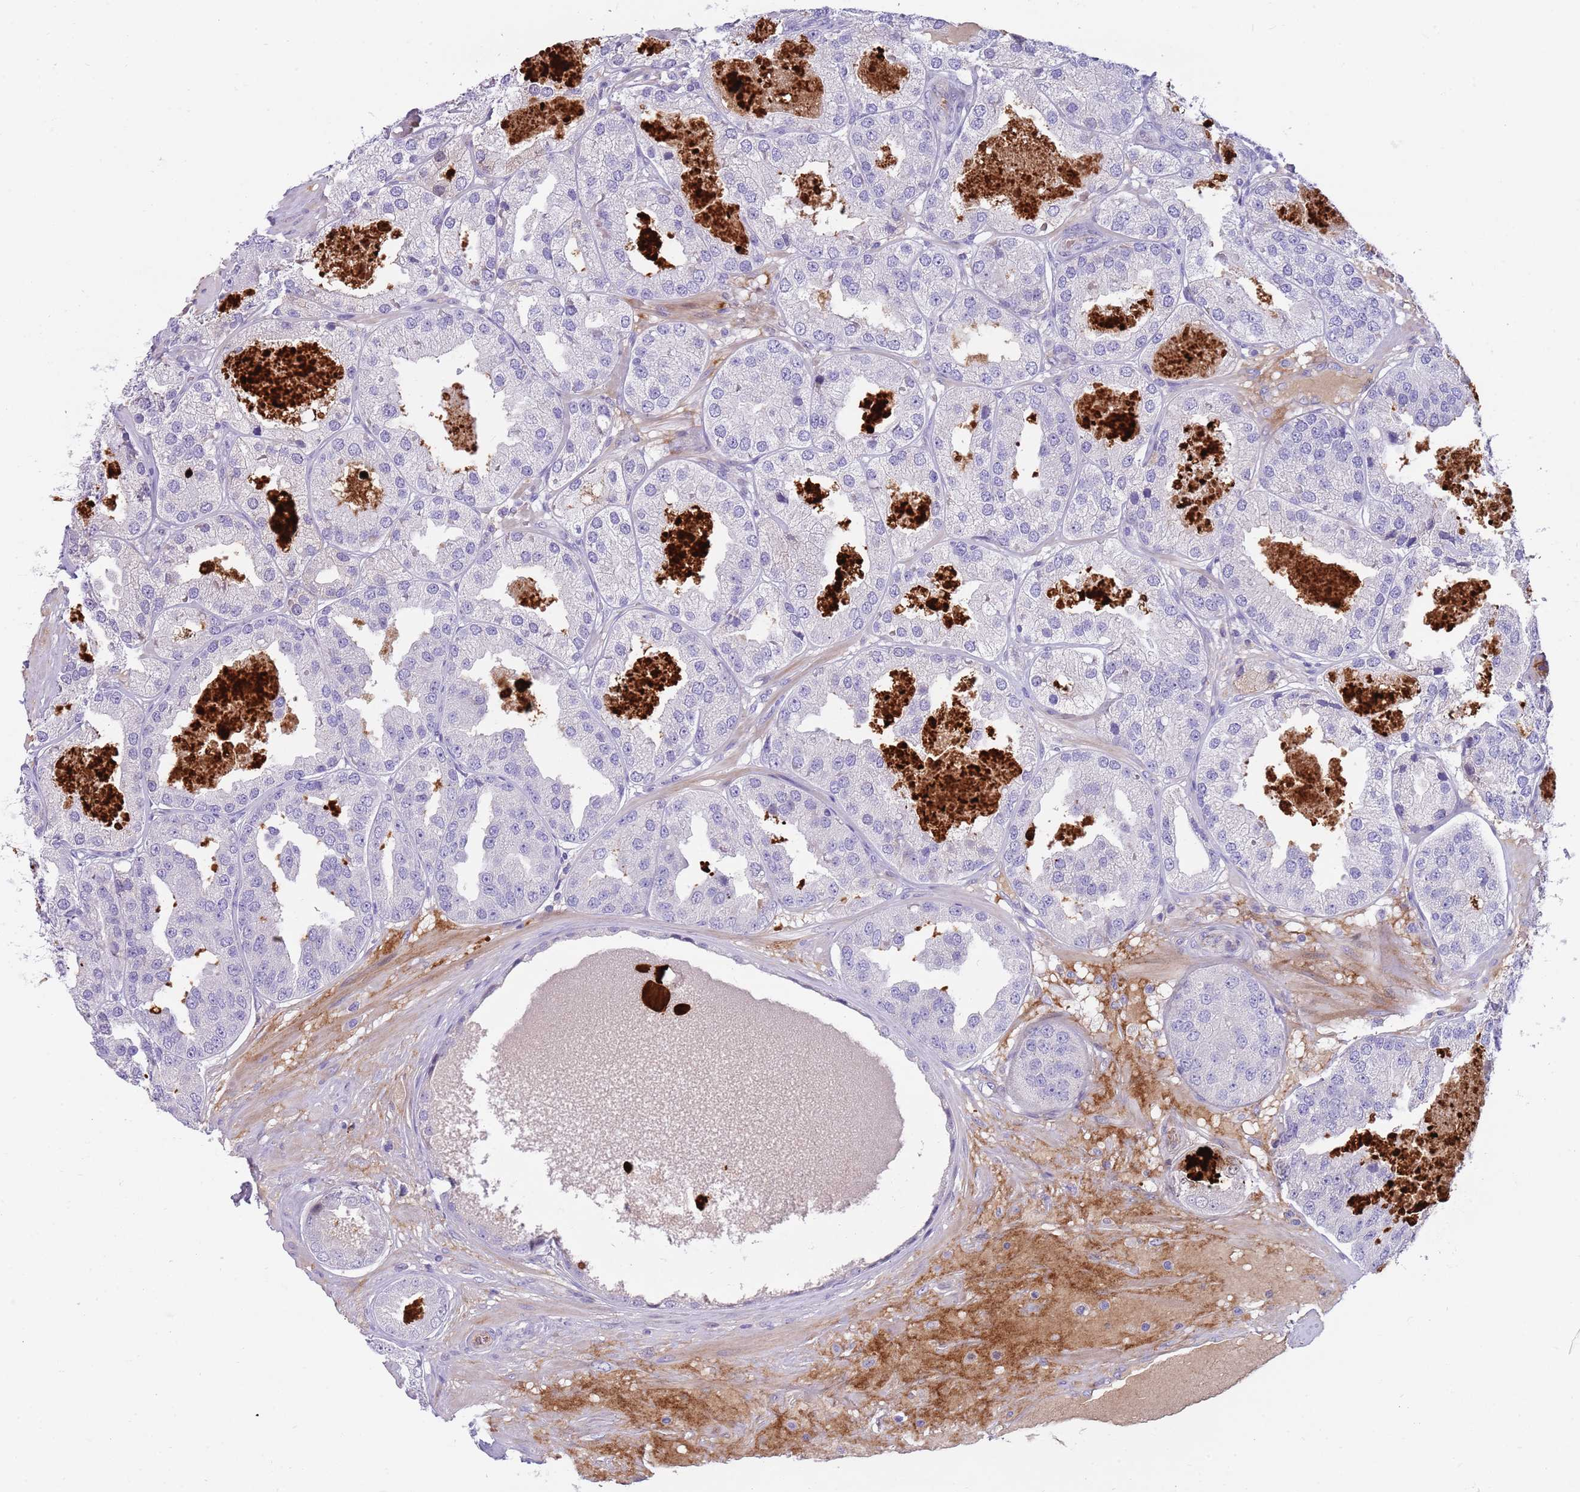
{"staining": {"intensity": "negative", "quantity": "none", "location": "none"}, "tissue": "prostate cancer", "cell_type": "Tumor cells", "image_type": "cancer", "snomed": [{"axis": "morphology", "description": "Adenocarcinoma, High grade"}, {"axis": "topography", "description": "Prostate"}], "caption": "IHC of prostate adenocarcinoma (high-grade) displays no staining in tumor cells.", "gene": "LEPROTL1", "patient": {"sex": "male", "age": 63}}